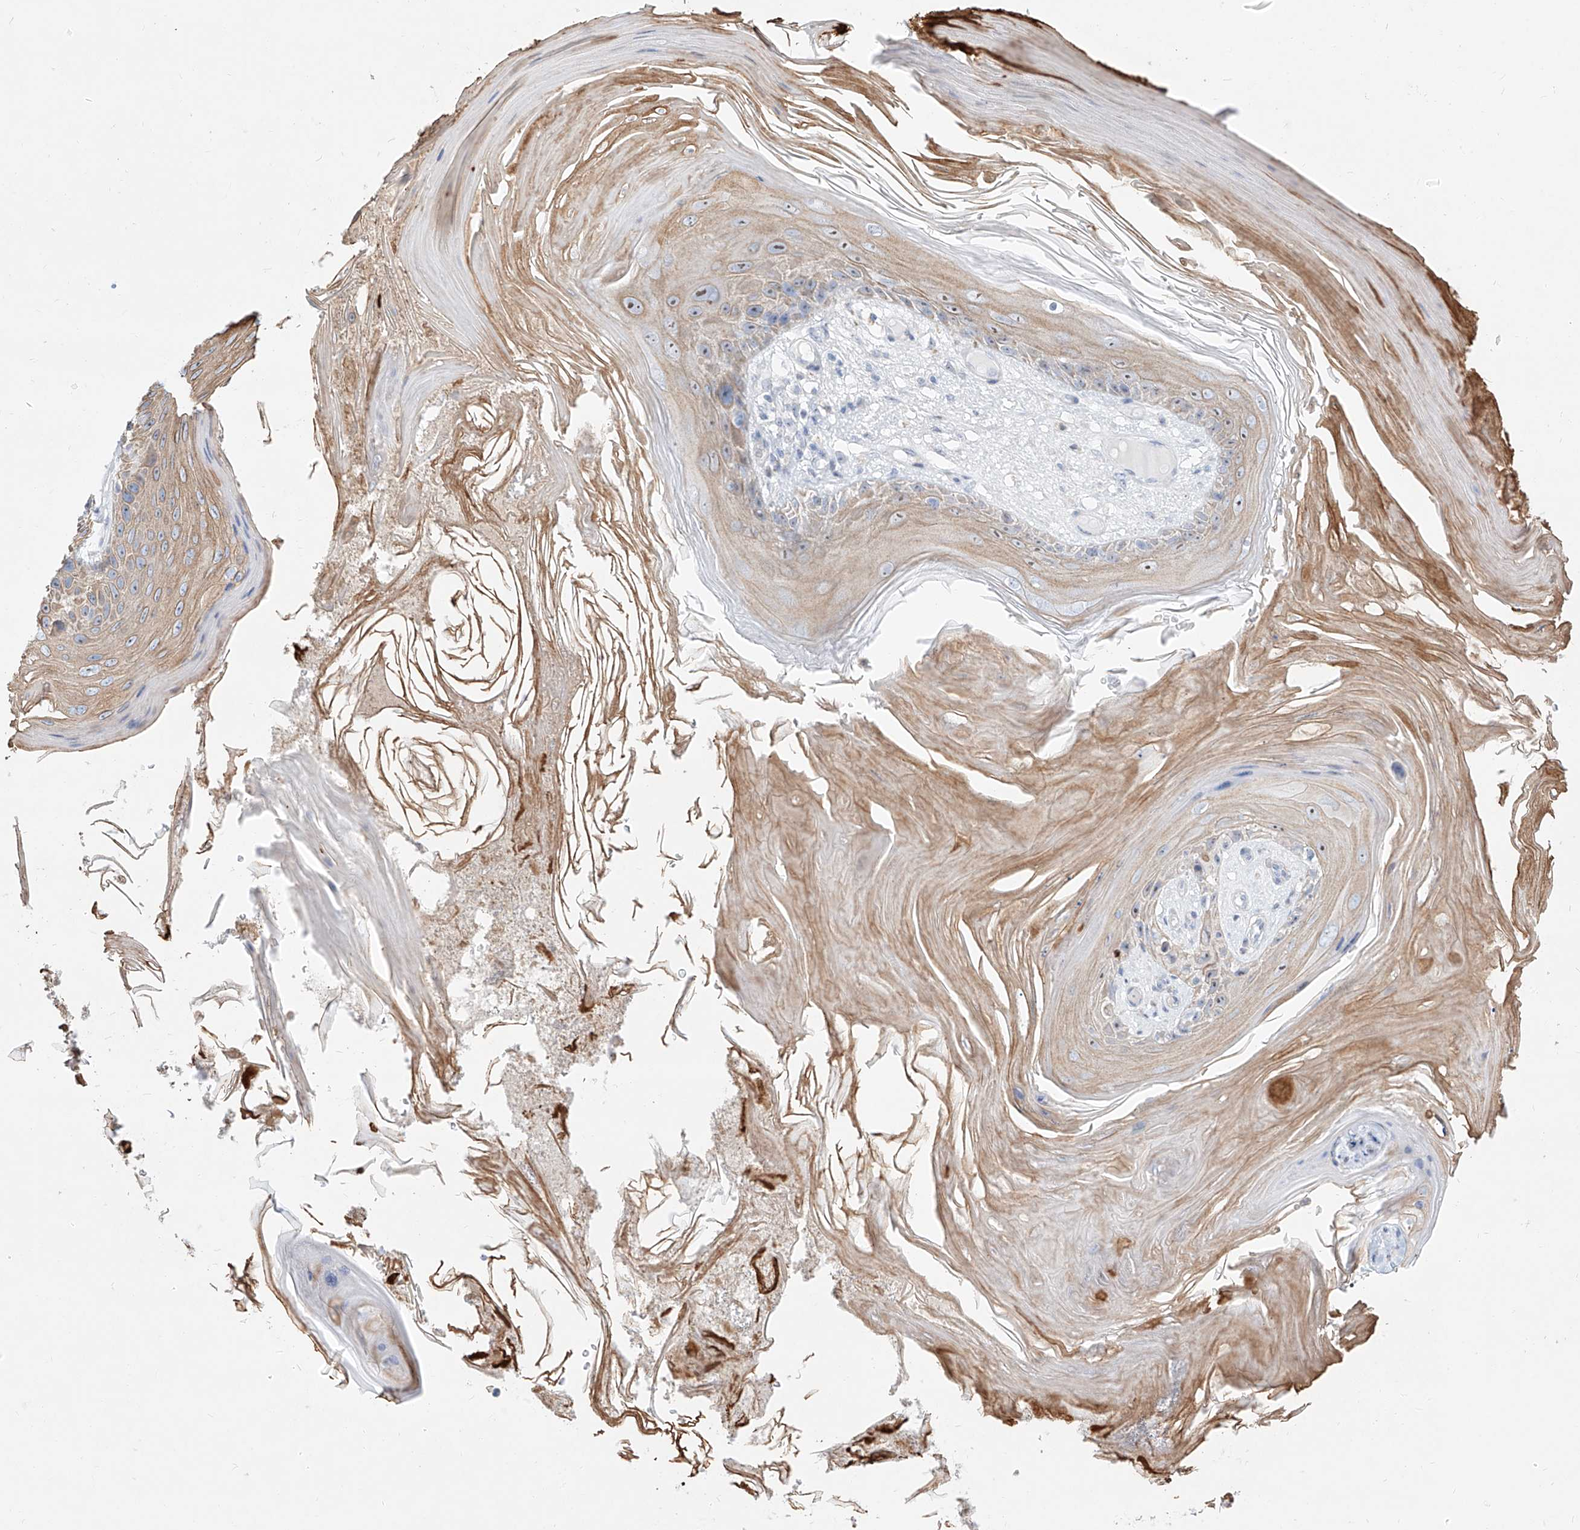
{"staining": {"intensity": "weak", "quantity": "25%-75%", "location": "cytoplasmic/membranous,nuclear"}, "tissue": "skin cancer", "cell_type": "Tumor cells", "image_type": "cancer", "snomed": [{"axis": "morphology", "description": "Squamous cell carcinoma, NOS"}, {"axis": "topography", "description": "Skin"}], "caption": "The image demonstrates staining of skin squamous cell carcinoma, revealing weak cytoplasmic/membranous and nuclear protein staining (brown color) within tumor cells.", "gene": "SNU13", "patient": {"sex": "female", "age": 88}}